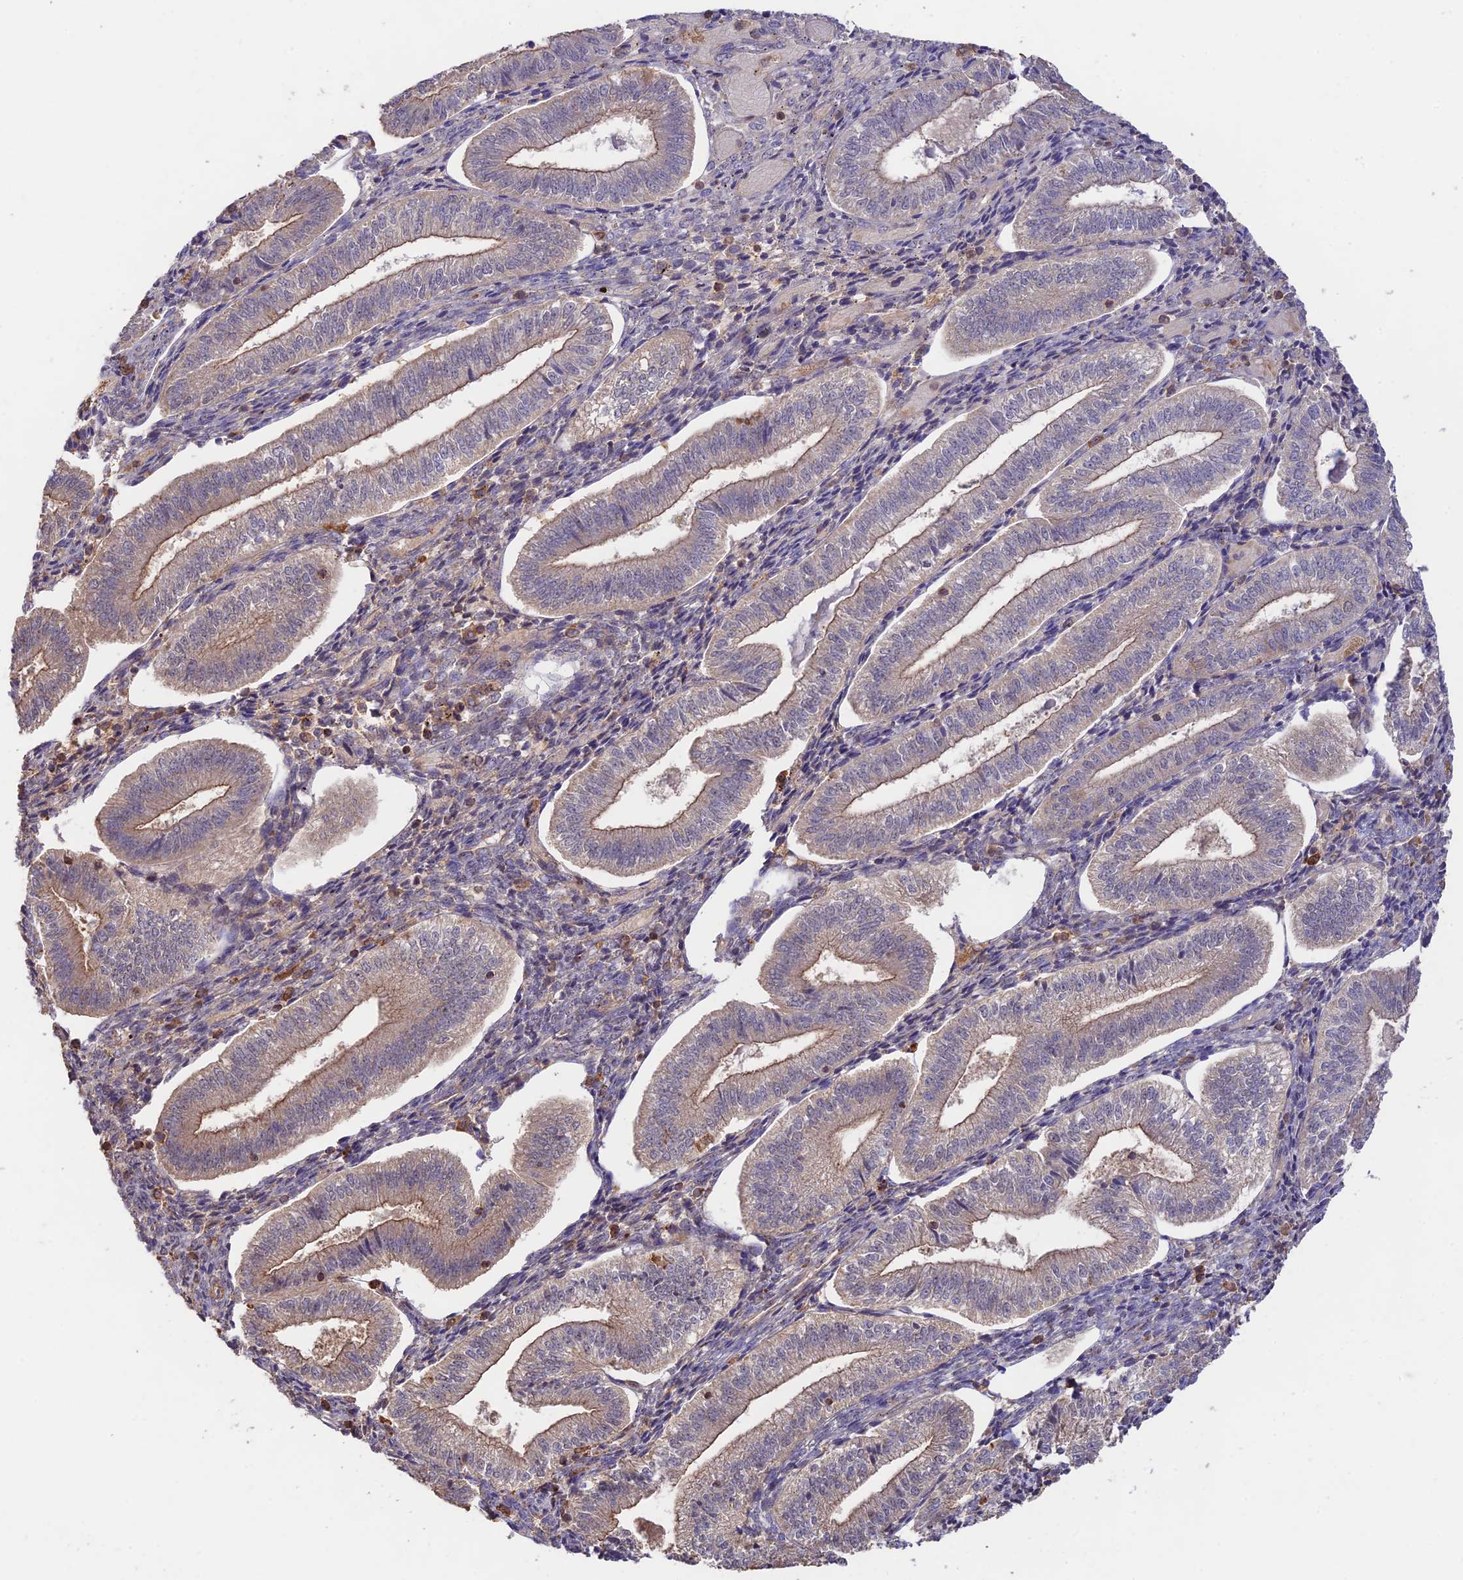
{"staining": {"intensity": "weak", "quantity": "<25%", "location": "cytoplasmic/membranous"}, "tissue": "endometrium", "cell_type": "Cells in endometrial stroma", "image_type": "normal", "snomed": [{"axis": "morphology", "description": "Normal tissue, NOS"}, {"axis": "topography", "description": "Endometrium"}], "caption": "Human endometrium stained for a protein using immunohistochemistry shows no staining in cells in endometrial stroma.", "gene": "CLCF1", "patient": {"sex": "female", "age": 34}}